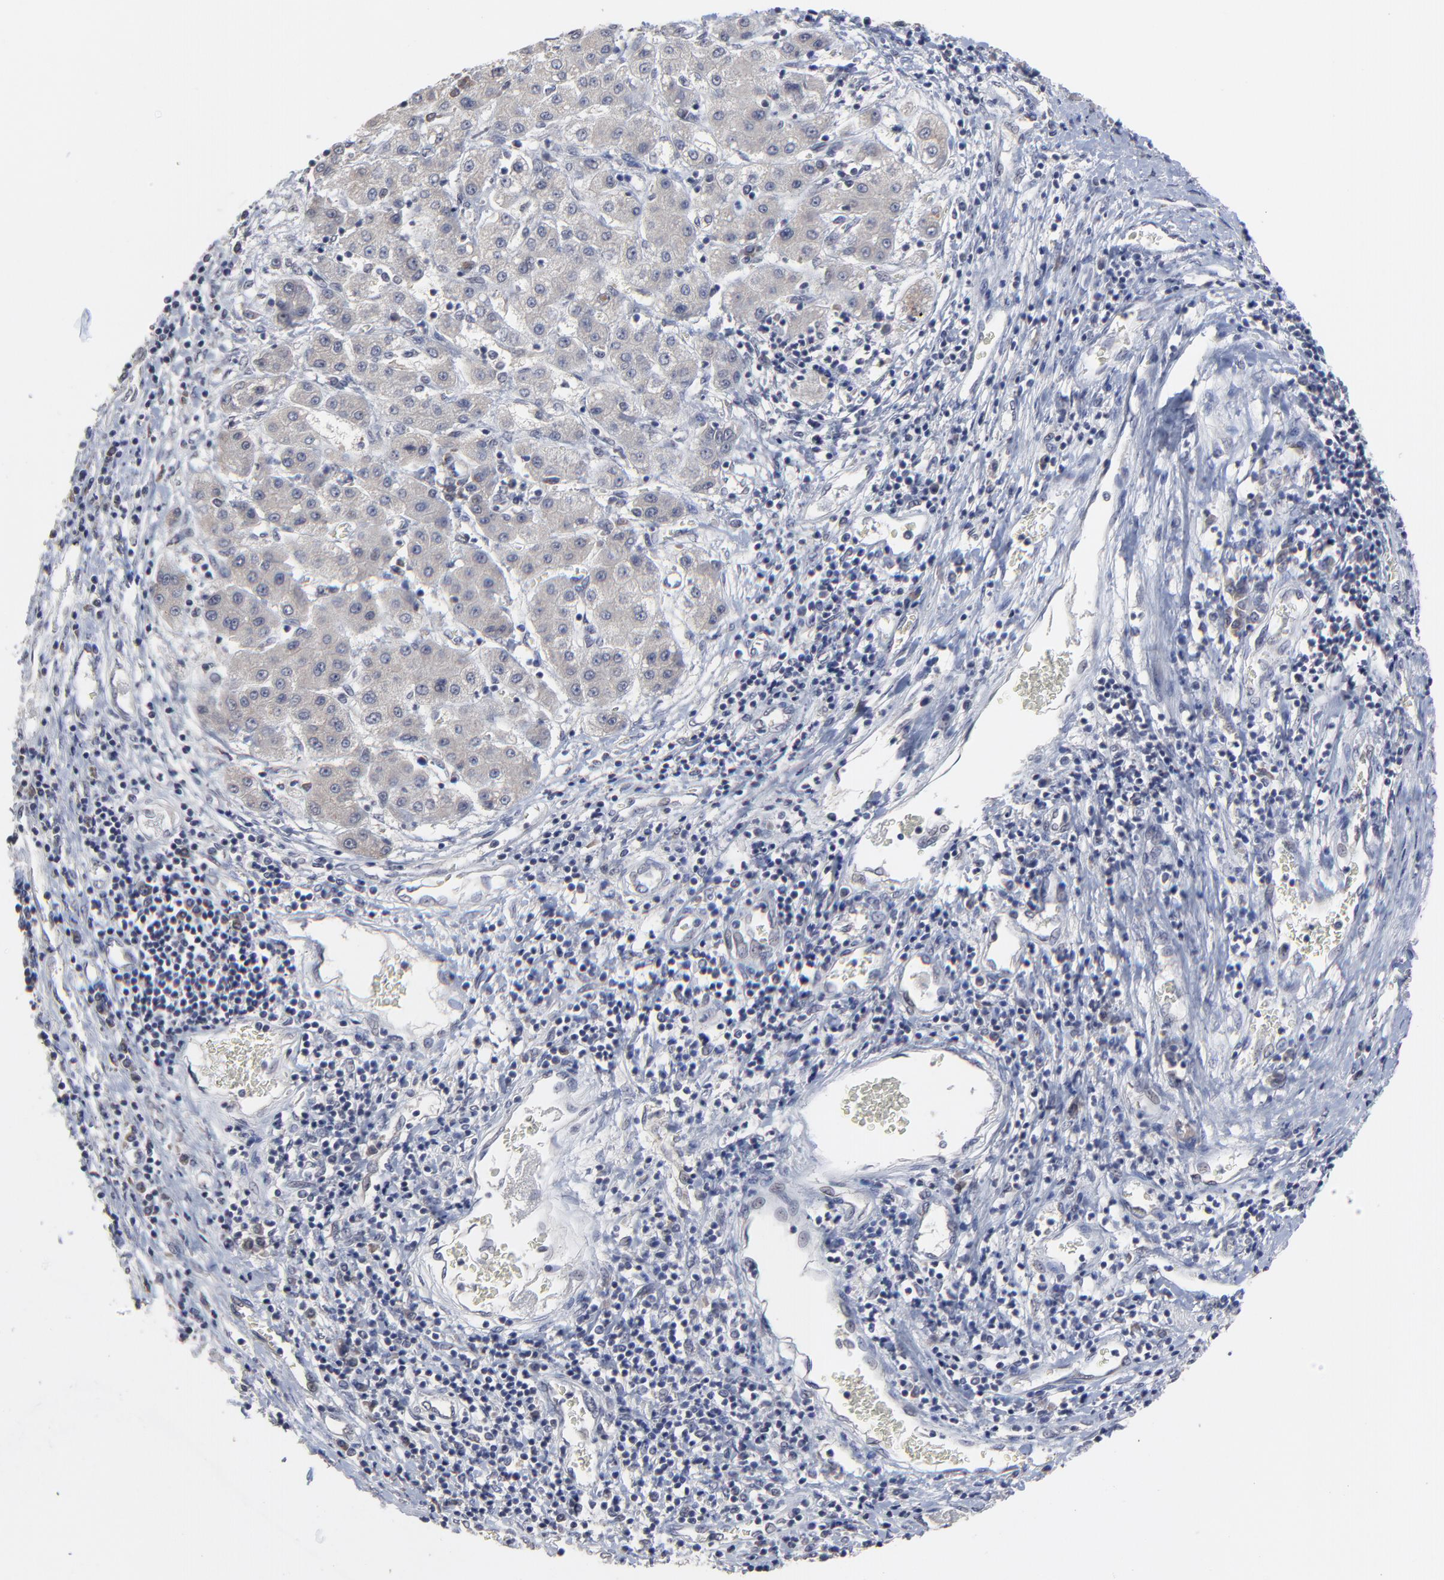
{"staining": {"intensity": "weak", "quantity": ">75%", "location": "cytoplasmic/membranous"}, "tissue": "liver cancer", "cell_type": "Tumor cells", "image_type": "cancer", "snomed": [{"axis": "morphology", "description": "Carcinoma, Hepatocellular, NOS"}, {"axis": "topography", "description": "Liver"}], "caption": "Hepatocellular carcinoma (liver) tissue exhibits weak cytoplasmic/membranous positivity in approximately >75% of tumor cells, visualized by immunohistochemistry.", "gene": "FAM199X", "patient": {"sex": "male", "age": 24}}